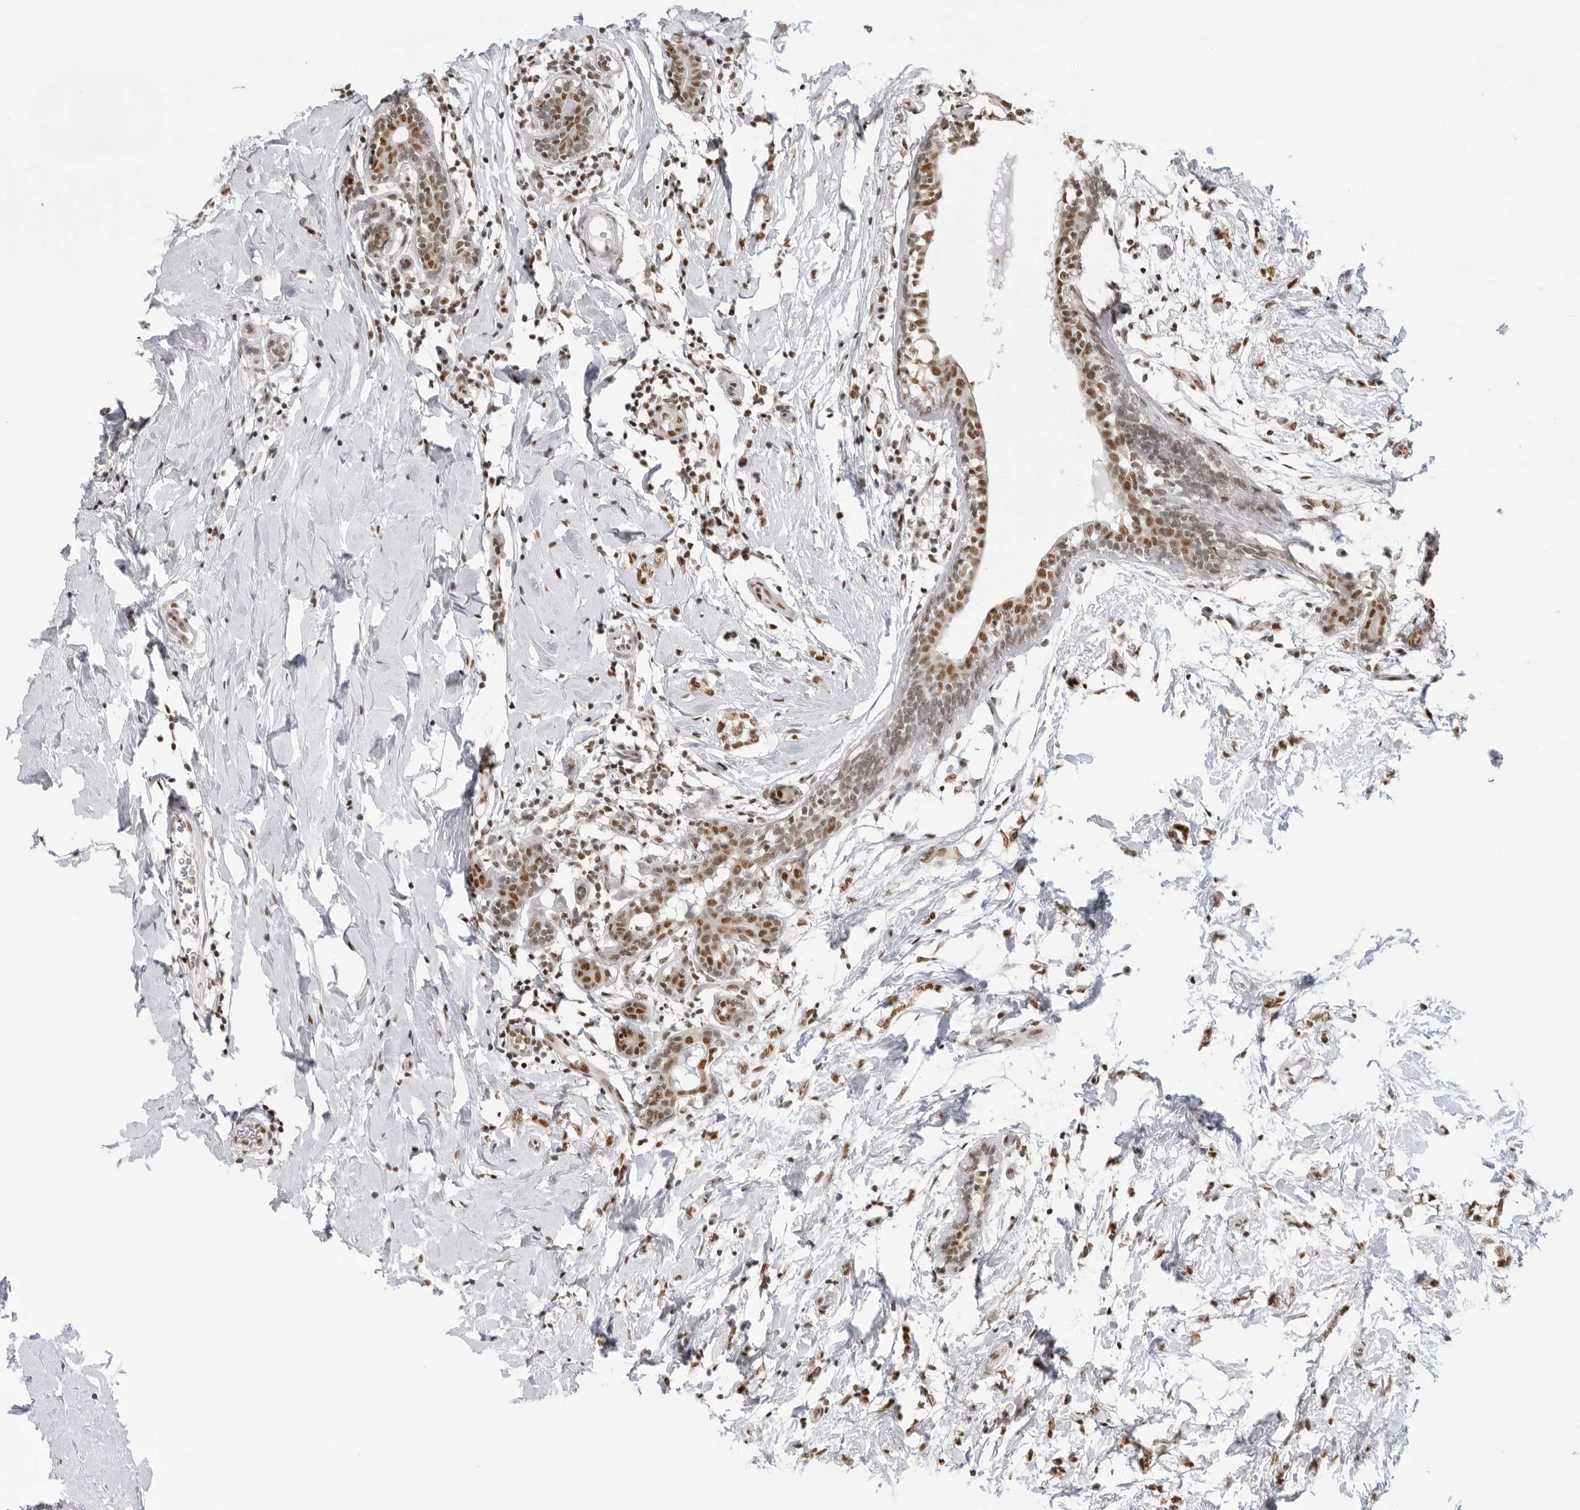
{"staining": {"intensity": "moderate", "quantity": ">75%", "location": "nuclear"}, "tissue": "breast cancer", "cell_type": "Tumor cells", "image_type": "cancer", "snomed": [{"axis": "morphology", "description": "Normal tissue, NOS"}, {"axis": "morphology", "description": "Lobular carcinoma"}, {"axis": "topography", "description": "Breast"}], "caption": "This histopathology image shows immunohistochemistry (IHC) staining of human breast lobular carcinoma, with medium moderate nuclear staining in approximately >75% of tumor cells.", "gene": "RPA2", "patient": {"sex": "female", "age": 47}}